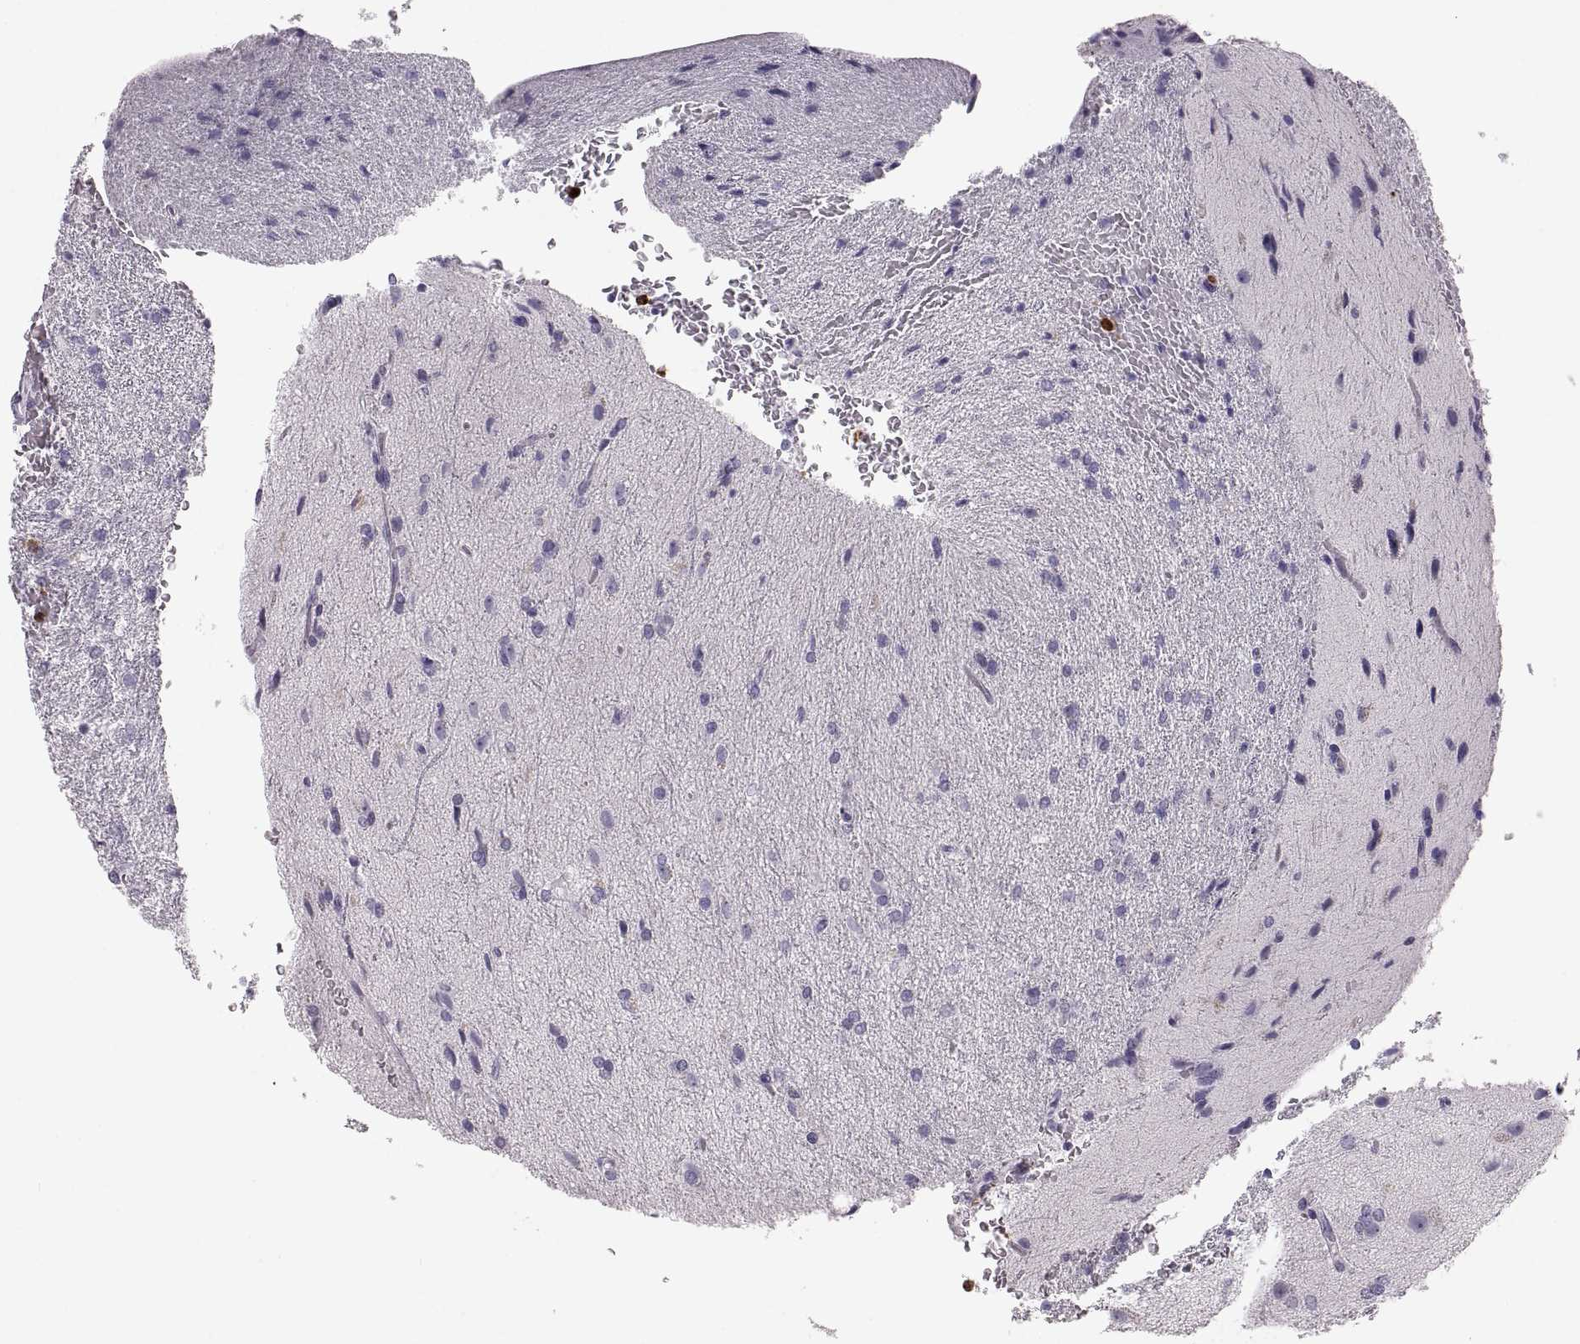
{"staining": {"intensity": "negative", "quantity": "none", "location": "none"}, "tissue": "glioma", "cell_type": "Tumor cells", "image_type": "cancer", "snomed": [{"axis": "morphology", "description": "Glioma, malignant, High grade"}, {"axis": "topography", "description": "Brain"}], "caption": "DAB (3,3'-diaminobenzidine) immunohistochemical staining of human glioma exhibits no significant positivity in tumor cells.", "gene": "MILR1", "patient": {"sex": "male", "age": 68}}